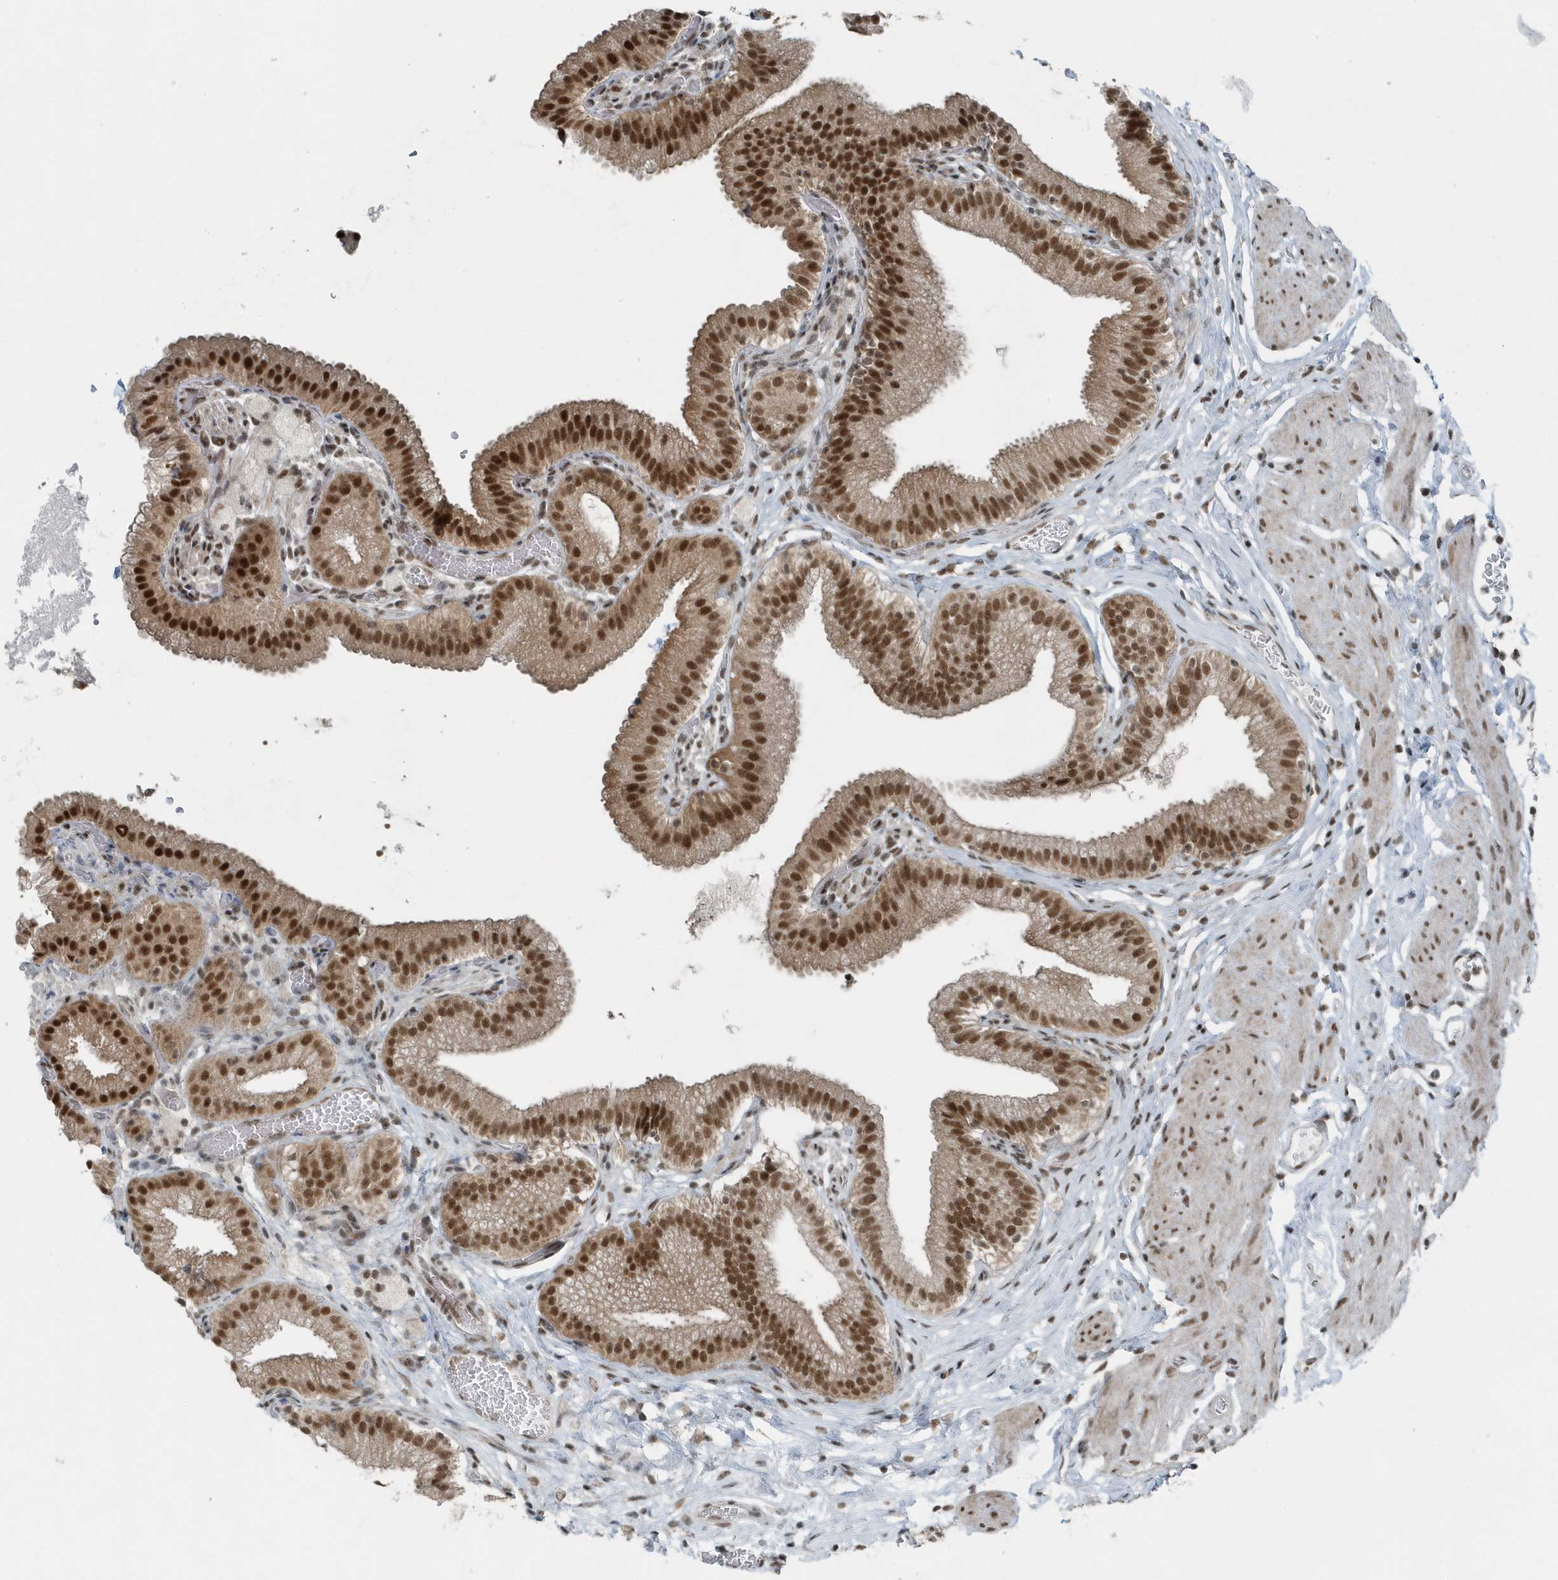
{"staining": {"intensity": "strong", "quantity": ">75%", "location": "cytoplasmic/membranous,nuclear"}, "tissue": "gallbladder", "cell_type": "Glandular cells", "image_type": "normal", "snomed": [{"axis": "morphology", "description": "Normal tissue, NOS"}, {"axis": "topography", "description": "Gallbladder"}], "caption": "The histopathology image shows immunohistochemical staining of normal gallbladder. There is strong cytoplasmic/membranous,nuclear staining is identified in about >75% of glandular cells.", "gene": "YTHDC1", "patient": {"sex": "male", "age": 54}}